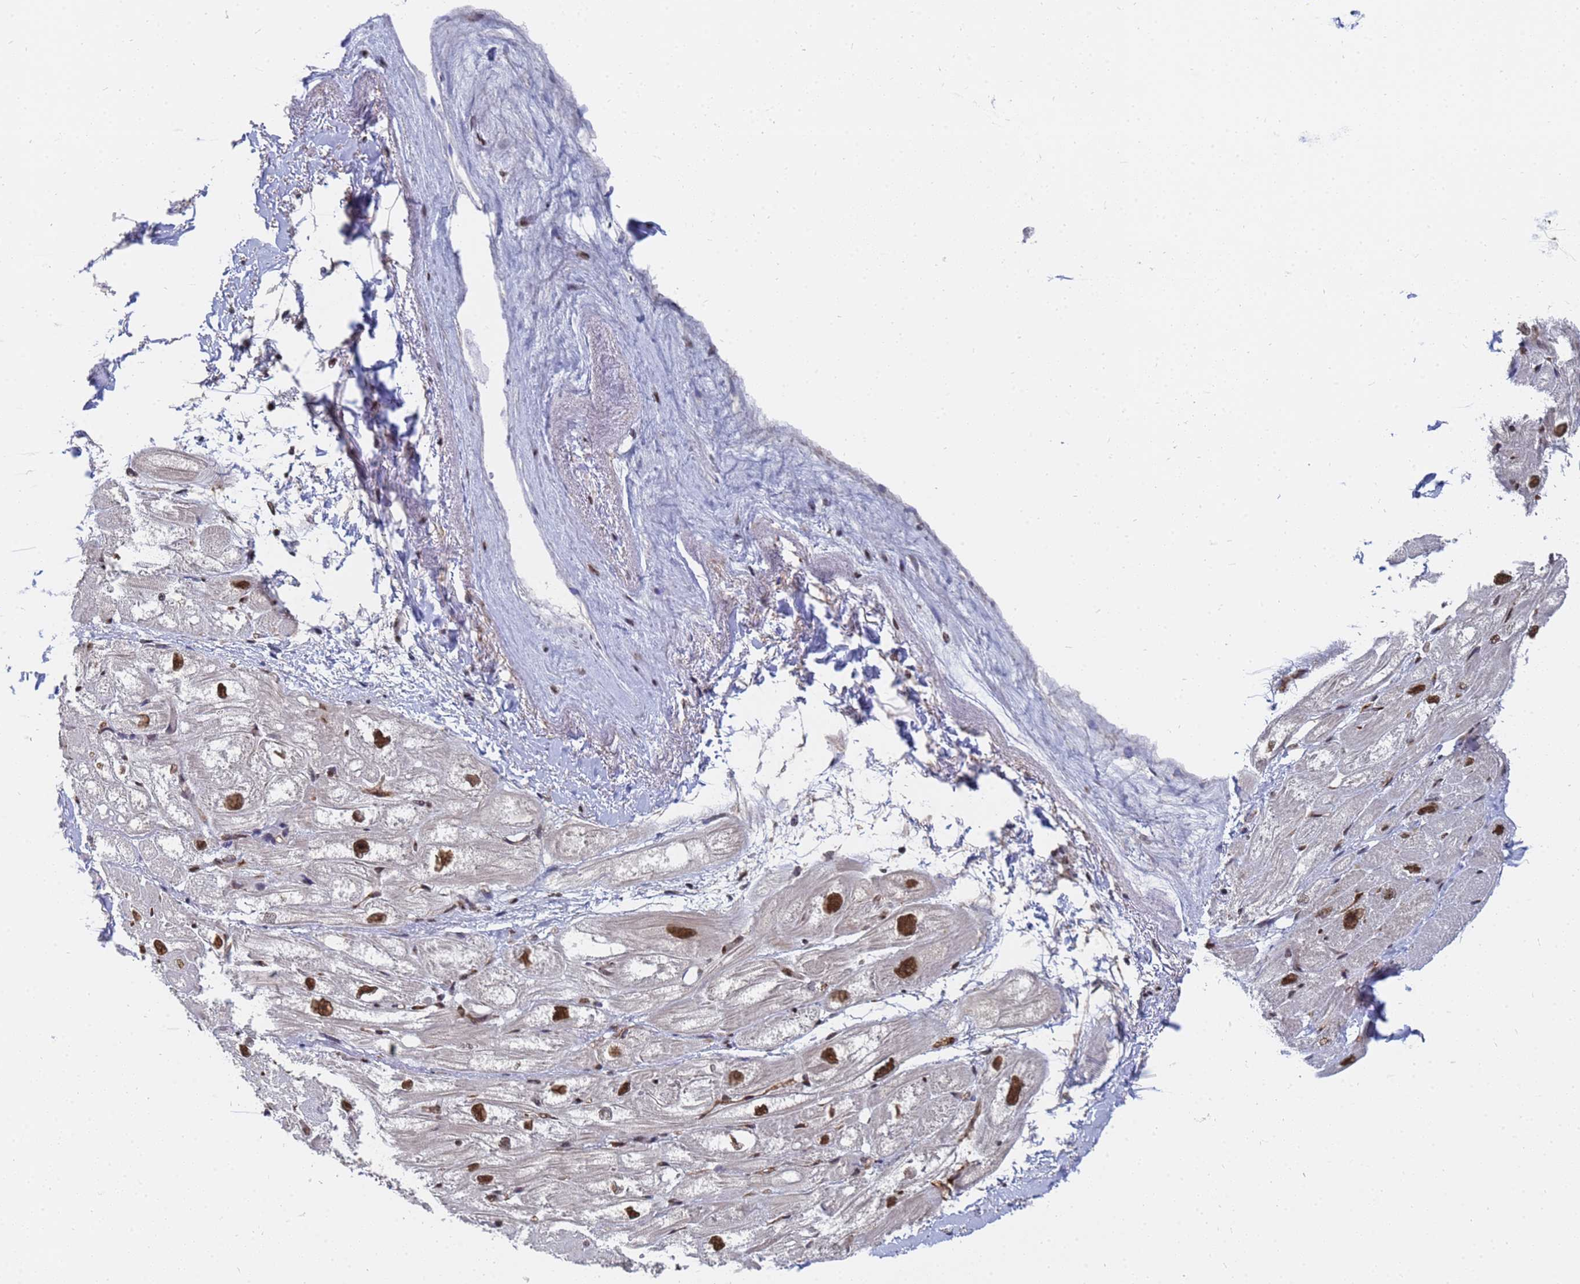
{"staining": {"intensity": "strong", "quantity": "25%-75%", "location": "nuclear"}, "tissue": "heart muscle", "cell_type": "Cardiomyocytes", "image_type": "normal", "snomed": [{"axis": "morphology", "description": "Normal tissue, NOS"}, {"axis": "topography", "description": "Heart"}], "caption": "Immunohistochemistry of benign human heart muscle reveals high levels of strong nuclear expression in about 25%-75% of cardiomyocytes. The protein is shown in brown color, while the nuclei are stained blue.", "gene": "RAVER2", "patient": {"sex": "male", "age": 50}}